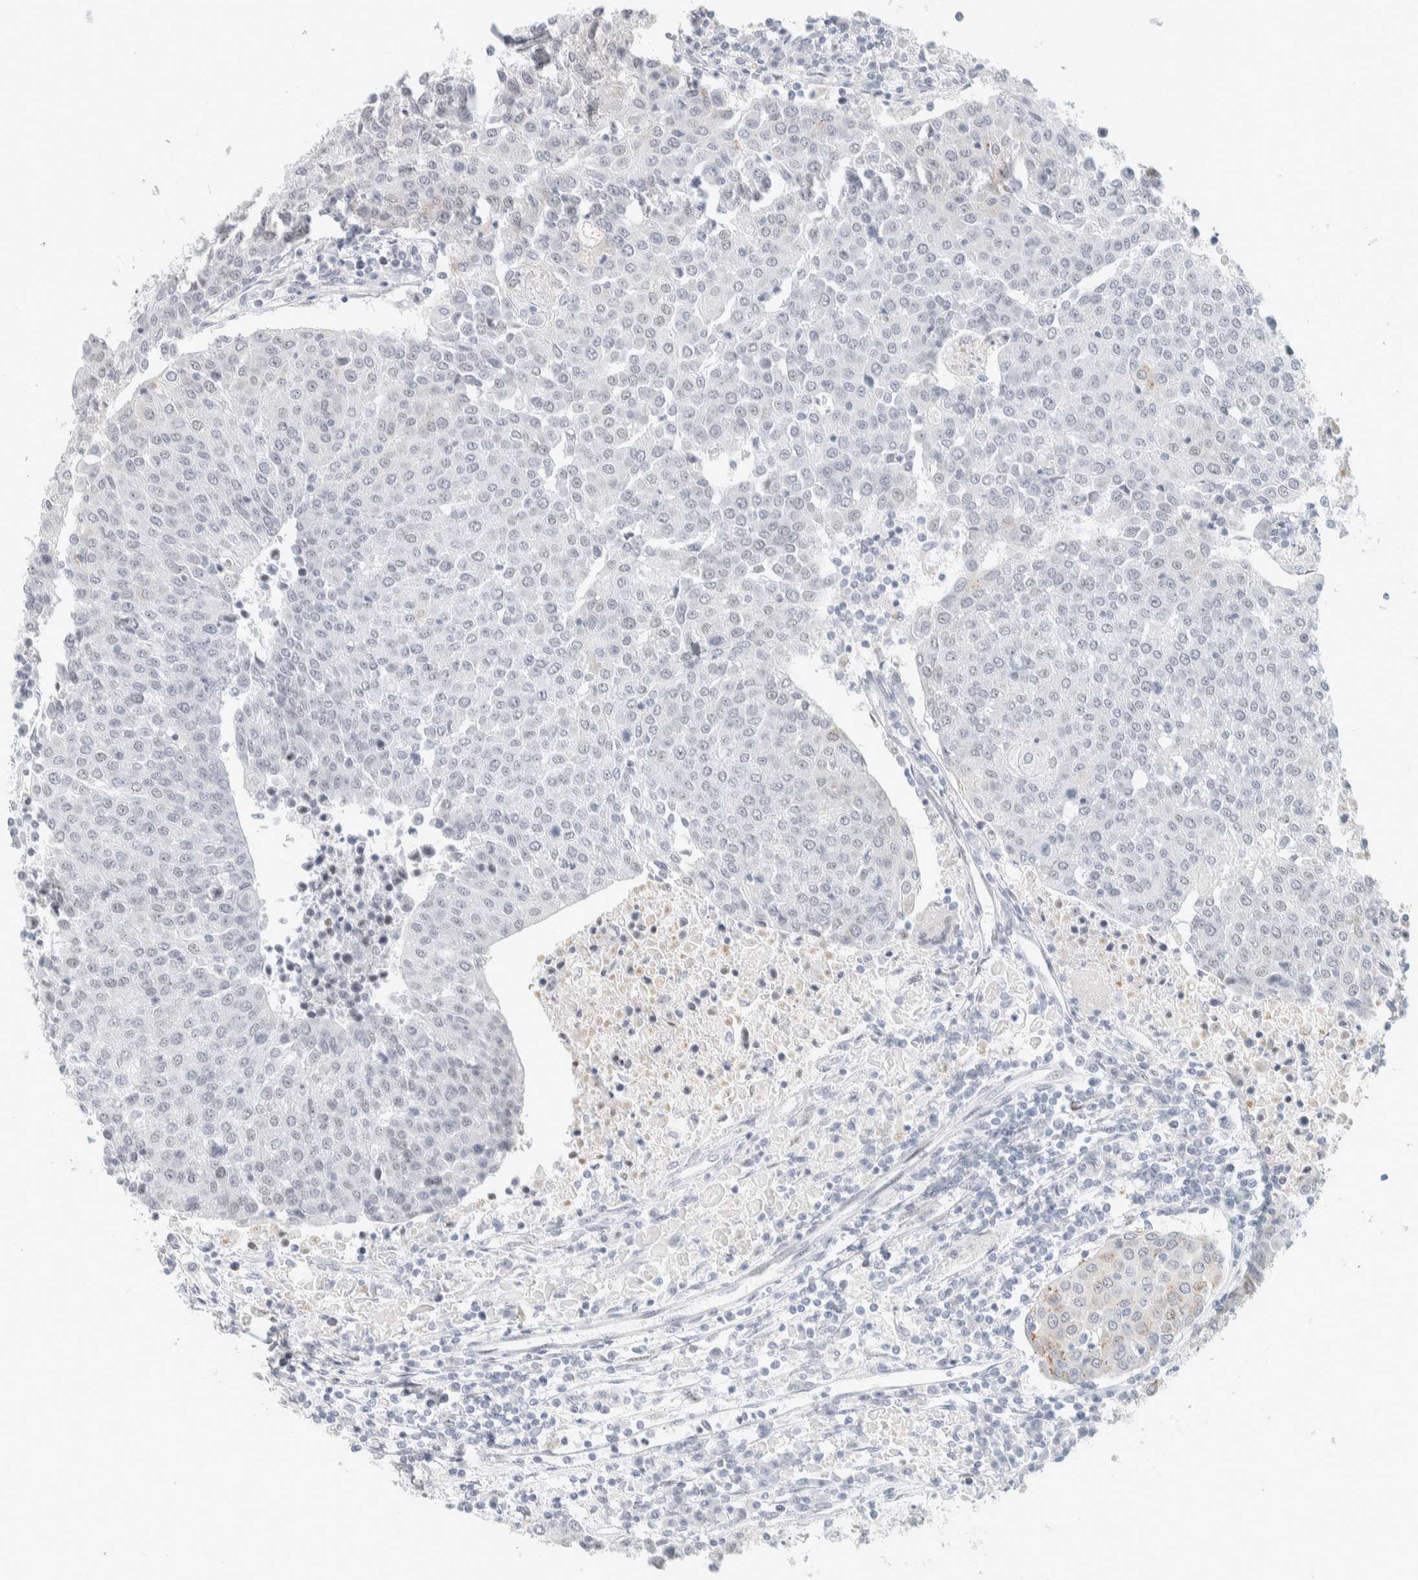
{"staining": {"intensity": "negative", "quantity": "none", "location": "none"}, "tissue": "urothelial cancer", "cell_type": "Tumor cells", "image_type": "cancer", "snomed": [{"axis": "morphology", "description": "Urothelial carcinoma, High grade"}, {"axis": "topography", "description": "Urinary bladder"}], "caption": "The image shows no staining of tumor cells in urothelial carcinoma (high-grade).", "gene": "CDH17", "patient": {"sex": "female", "age": 85}}